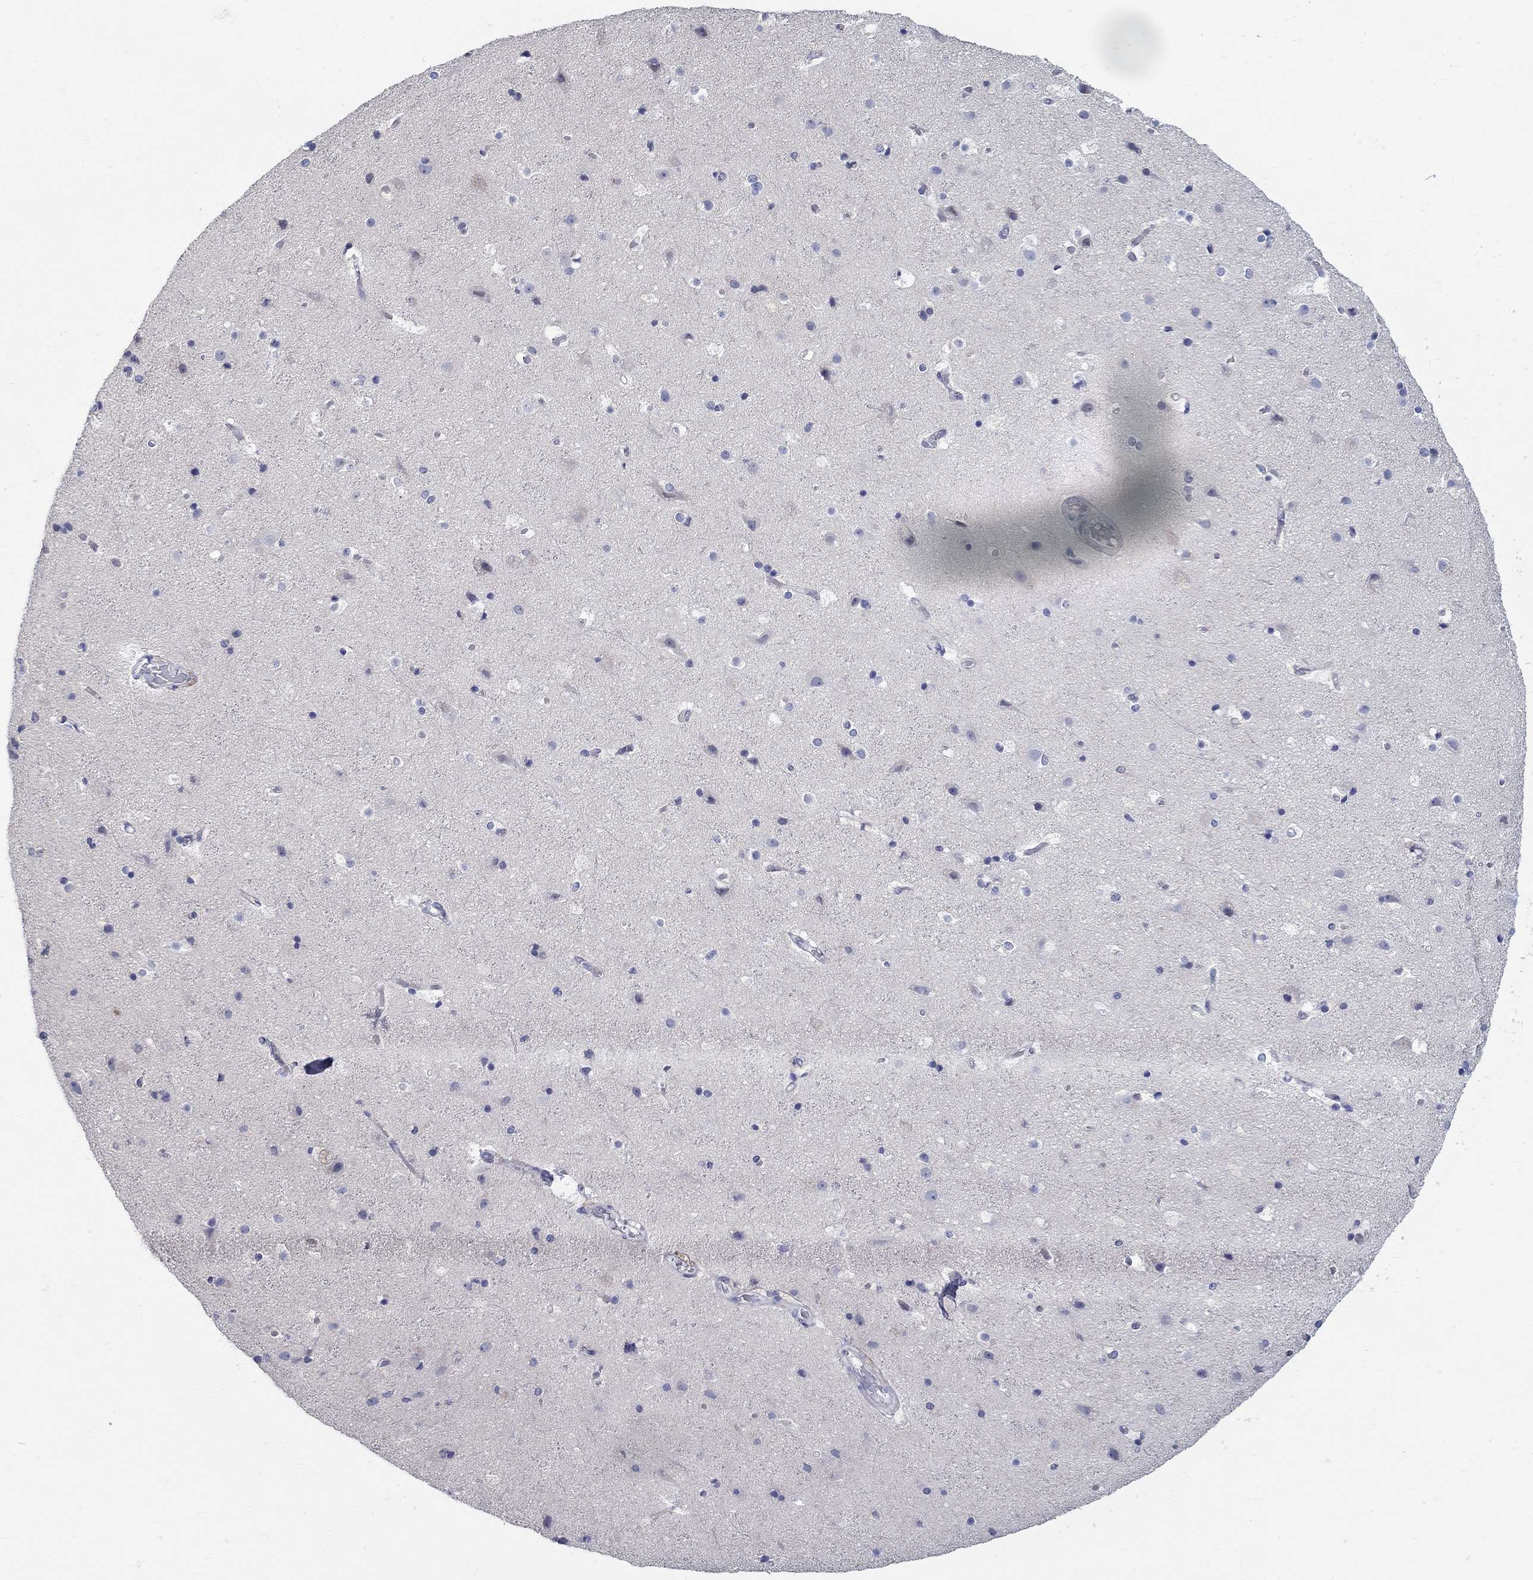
{"staining": {"intensity": "negative", "quantity": "none", "location": "none"}, "tissue": "cerebral cortex", "cell_type": "Endothelial cells", "image_type": "normal", "snomed": [{"axis": "morphology", "description": "Normal tissue, NOS"}, {"axis": "topography", "description": "Cerebral cortex"}], "caption": "Immunohistochemistry photomicrograph of unremarkable human cerebral cortex stained for a protein (brown), which shows no expression in endothelial cells.", "gene": "C16orf46", "patient": {"sex": "female", "age": 52}}